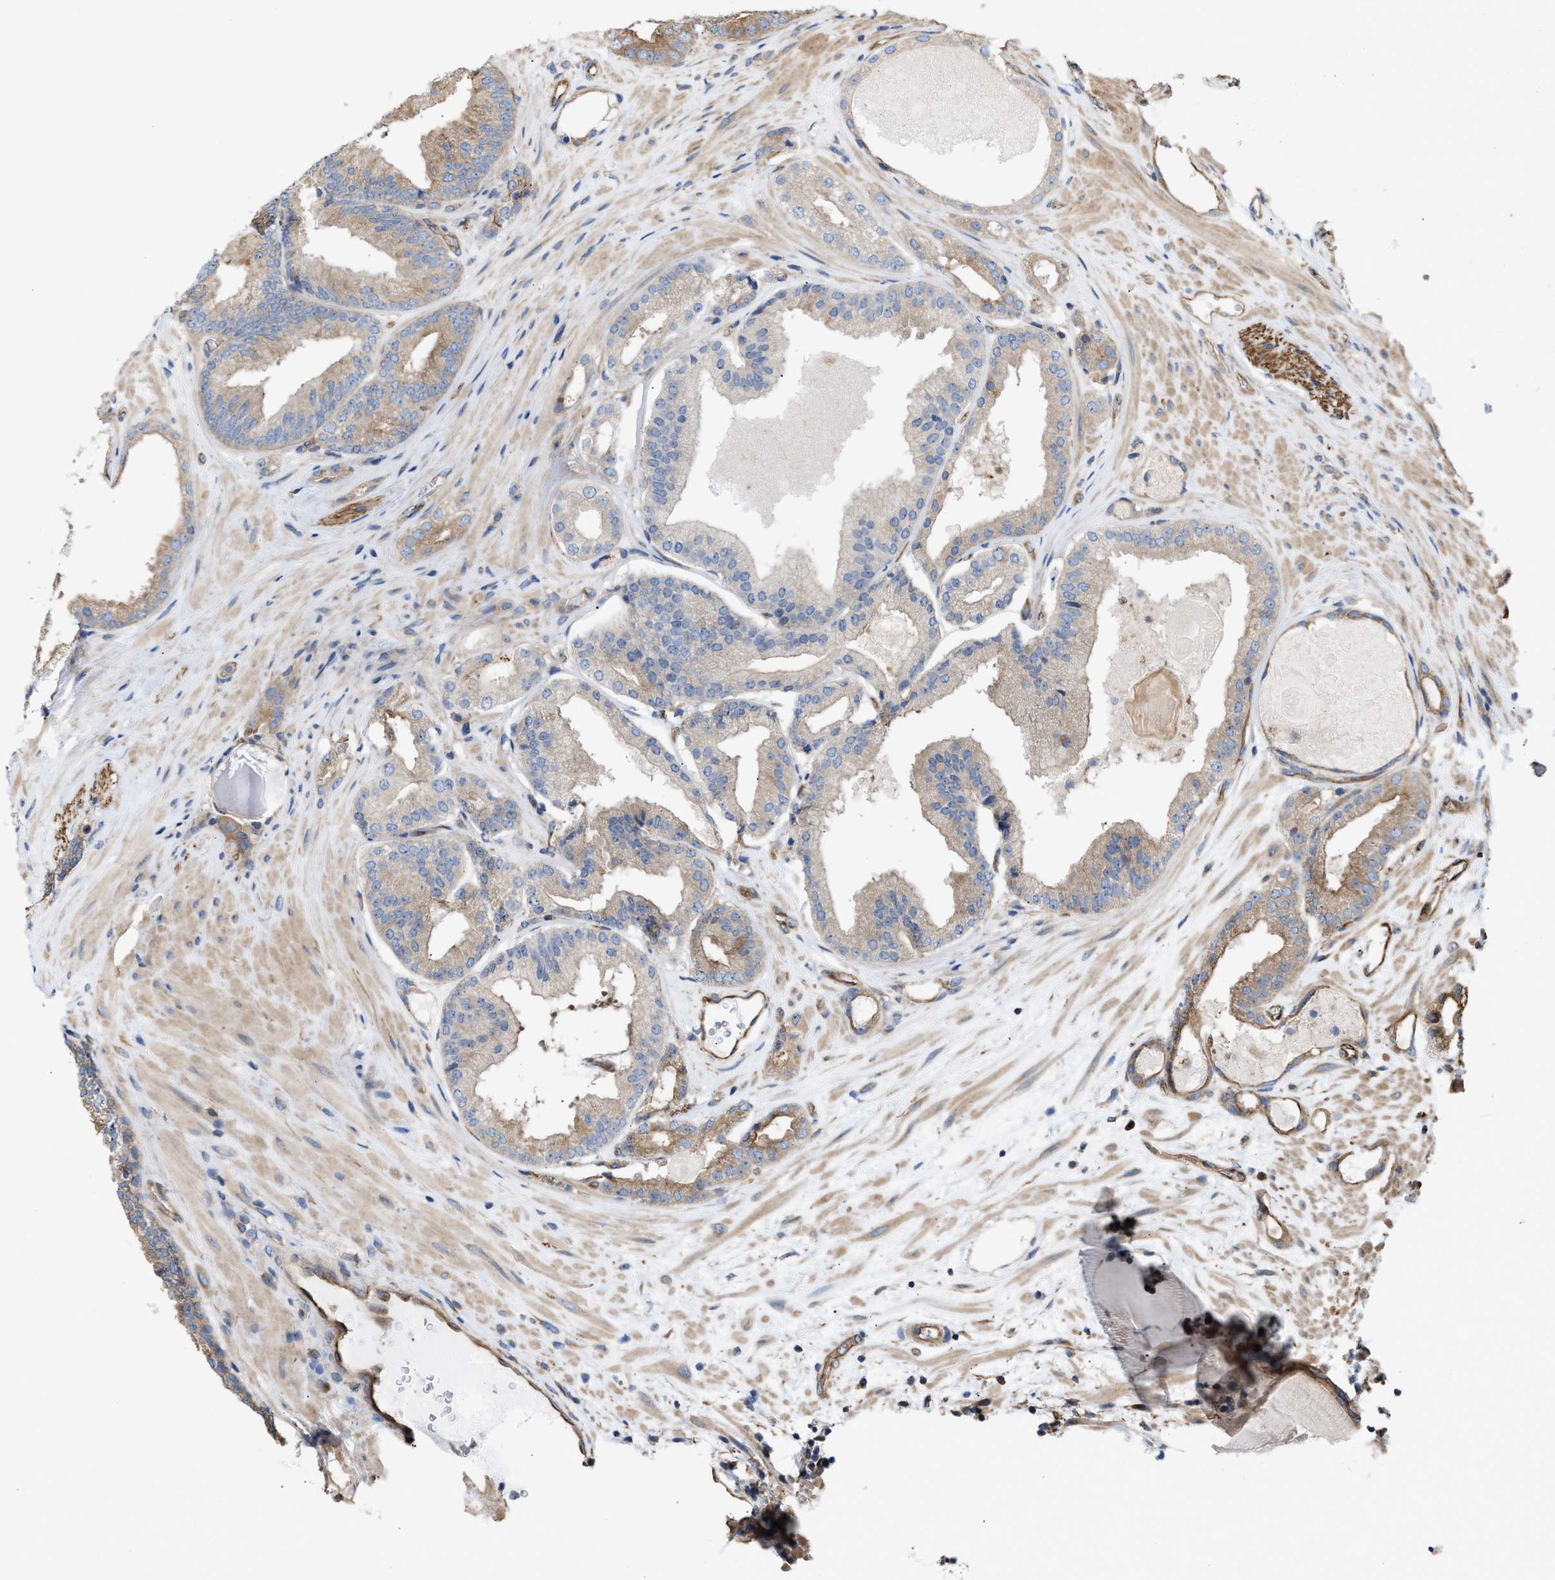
{"staining": {"intensity": "moderate", "quantity": "<25%", "location": "cytoplasmic/membranous"}, "tissue": "prostate cancer", "cell_type": "Tumor cells", "image_type": "cancer", "snomed": [{"axis": "morphology", "description": "Adenocarcinoma, Low grade"}, {"axis": "topography", "description": "Prostate"}], "caption": "Human prostate cancer (adenocarcinoma (low-grade)) stained with a protein marker demonstrates moderate staining in tumor cells.", "gene": "EPS15L1", "patient": {"sex": "male", "age": 65}}